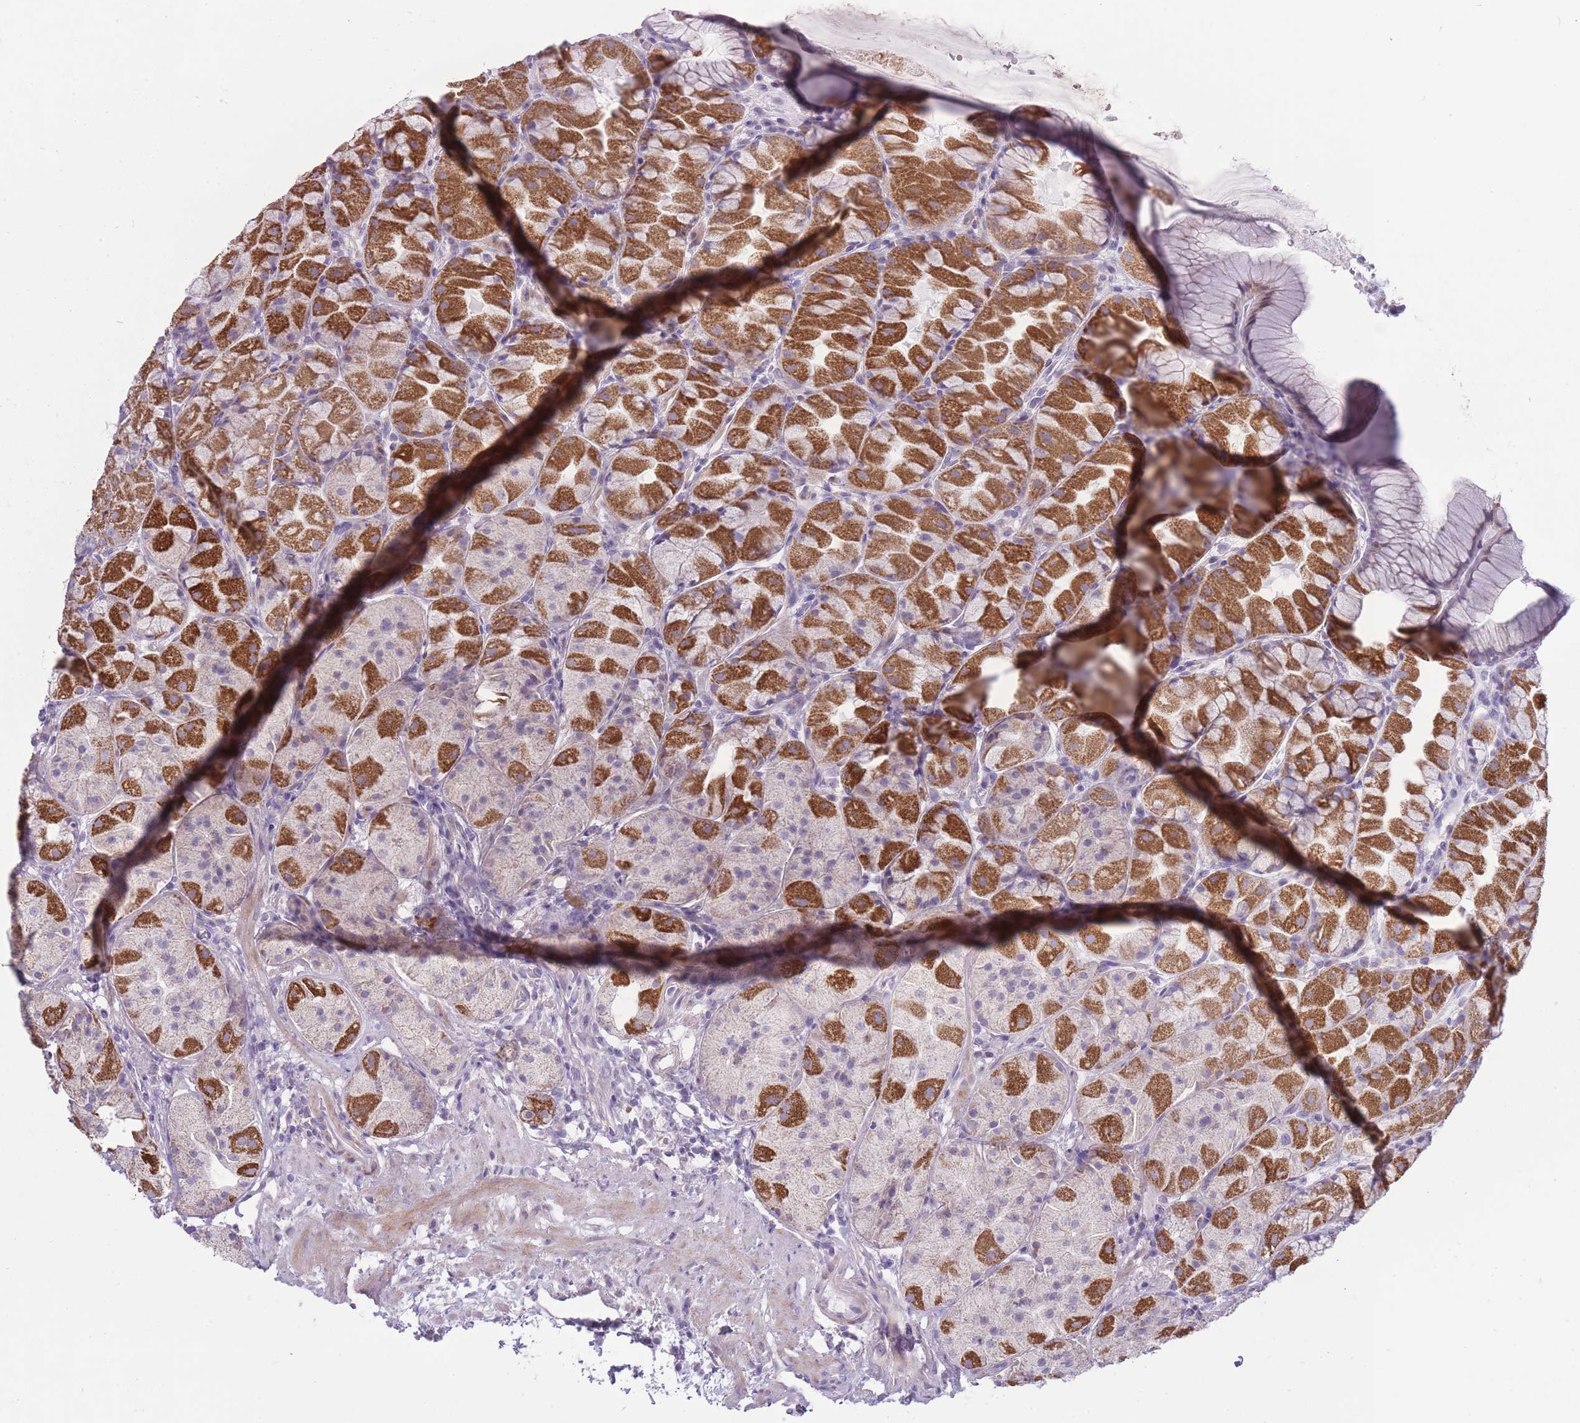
{"staining": {"intensity": "strong", "quantity": "25%-75%", "location": "cytoplasmic/membranous"}, "tissue": "stomach", "cell_type": "Glandular cells", "image_type": "normal", "snomed": [{"axis": "morphology", "description": "Normal tissue, NOS"}, {"axis": "topography", "description": "Stomach"}], "caption": "Protein staining of benign stomach reveals strong cytoplasmic/membranous positivity in approximately 25%-75% of glandular cells.", "gene": "ZBTB24", "patient": {"sex": "male", "age": 57}}